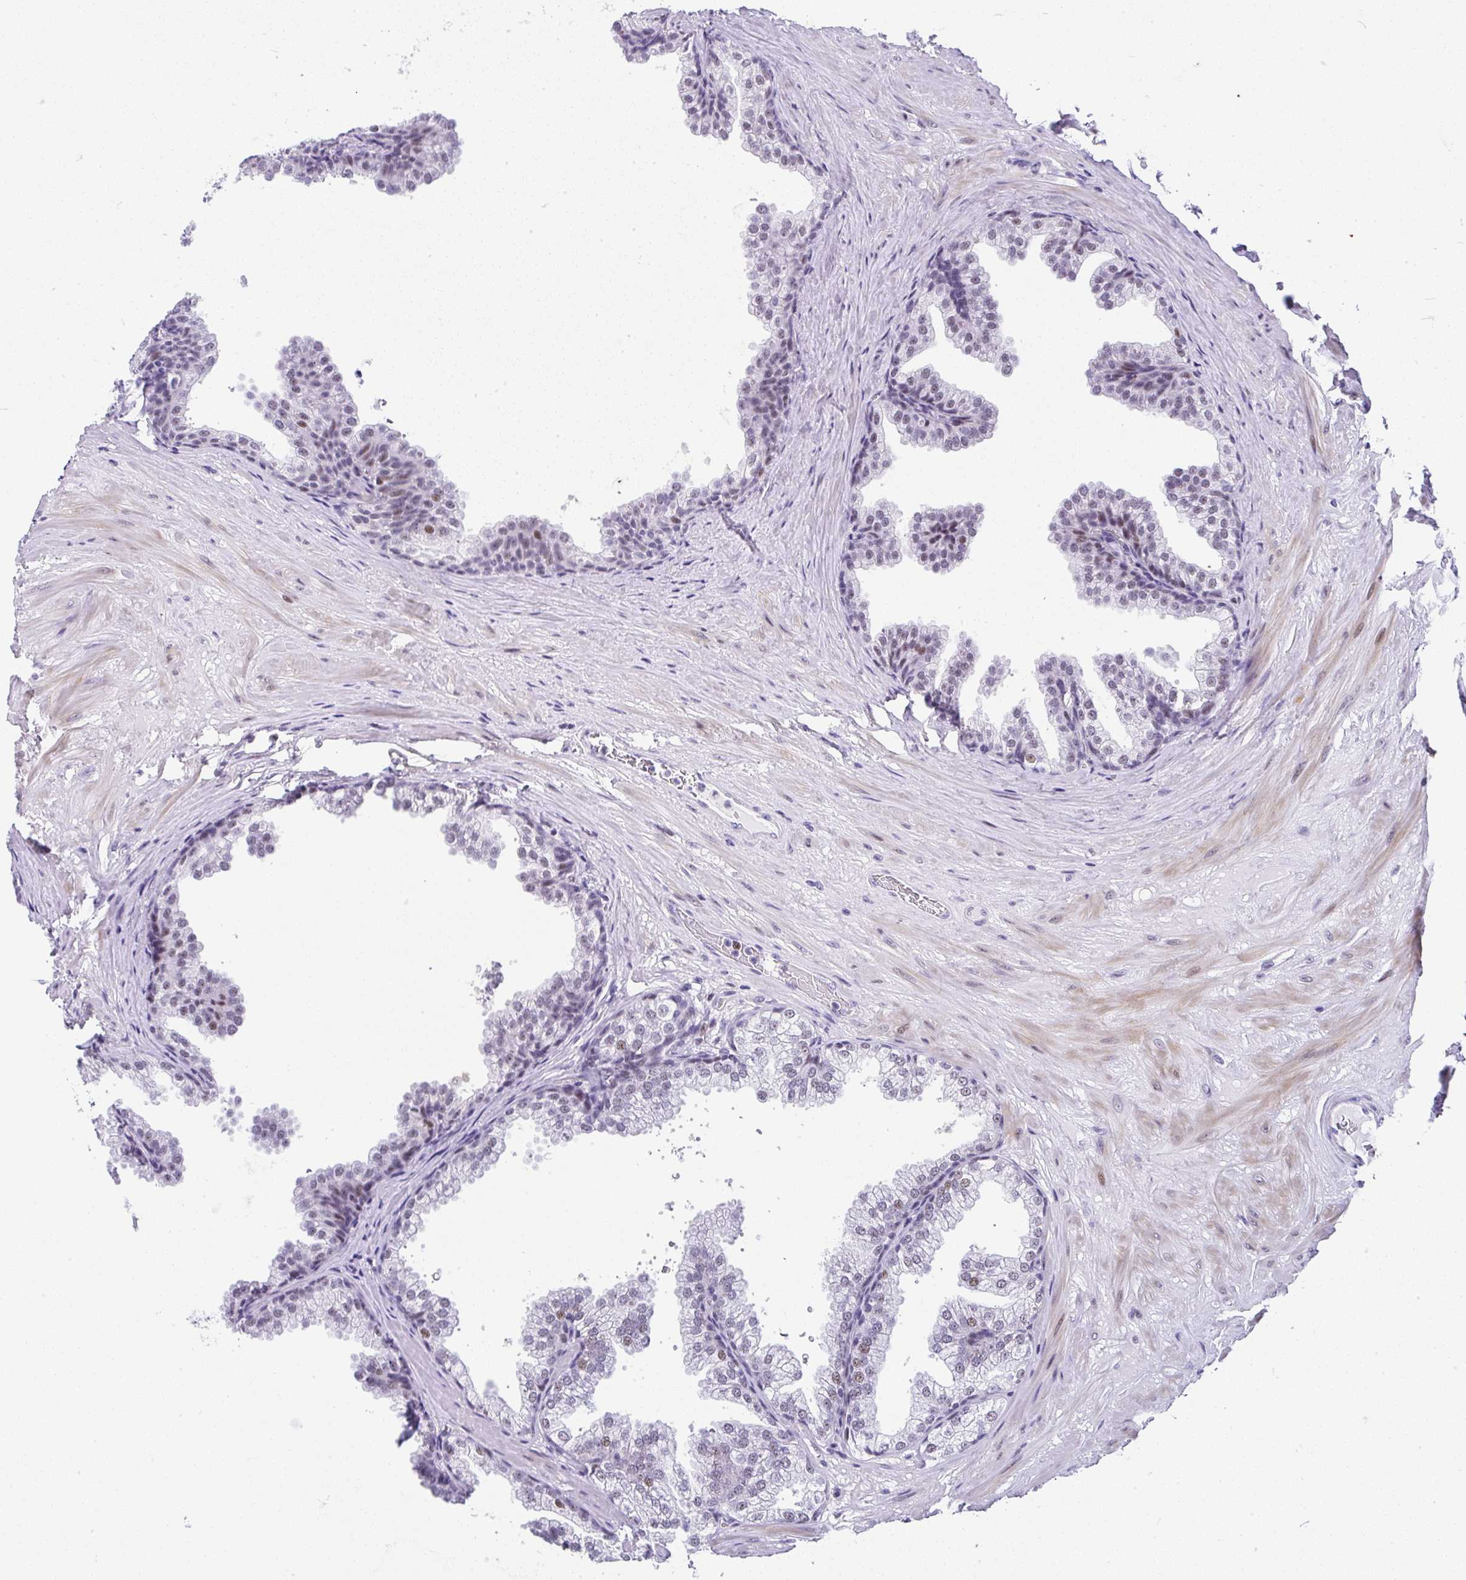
{"staining": {"intensity": "moderate", "quantity": "<25%", "location": "nuclear"}, "tissue": "prostate", "cell_type": "Glandular cells", "image_type": "normal", "snomed": [{"axis": "morphology", "description": "Normal tissue, NOS"}, {"axis": "topography", "description": "Prostate"}], "caption": "Brown immunohistochemical staining in benign human prostate displays moderate nuclear expression in approximately <25% of glandular cells. The staining is performed using DAB (3,3'-diaminobenzidine) brown chromogen to label protein expression. The nuclei are counter-stained blue using hematoxylin.", "gene": "NR1D2", "patient": {"sex": "male", "age": 37}}